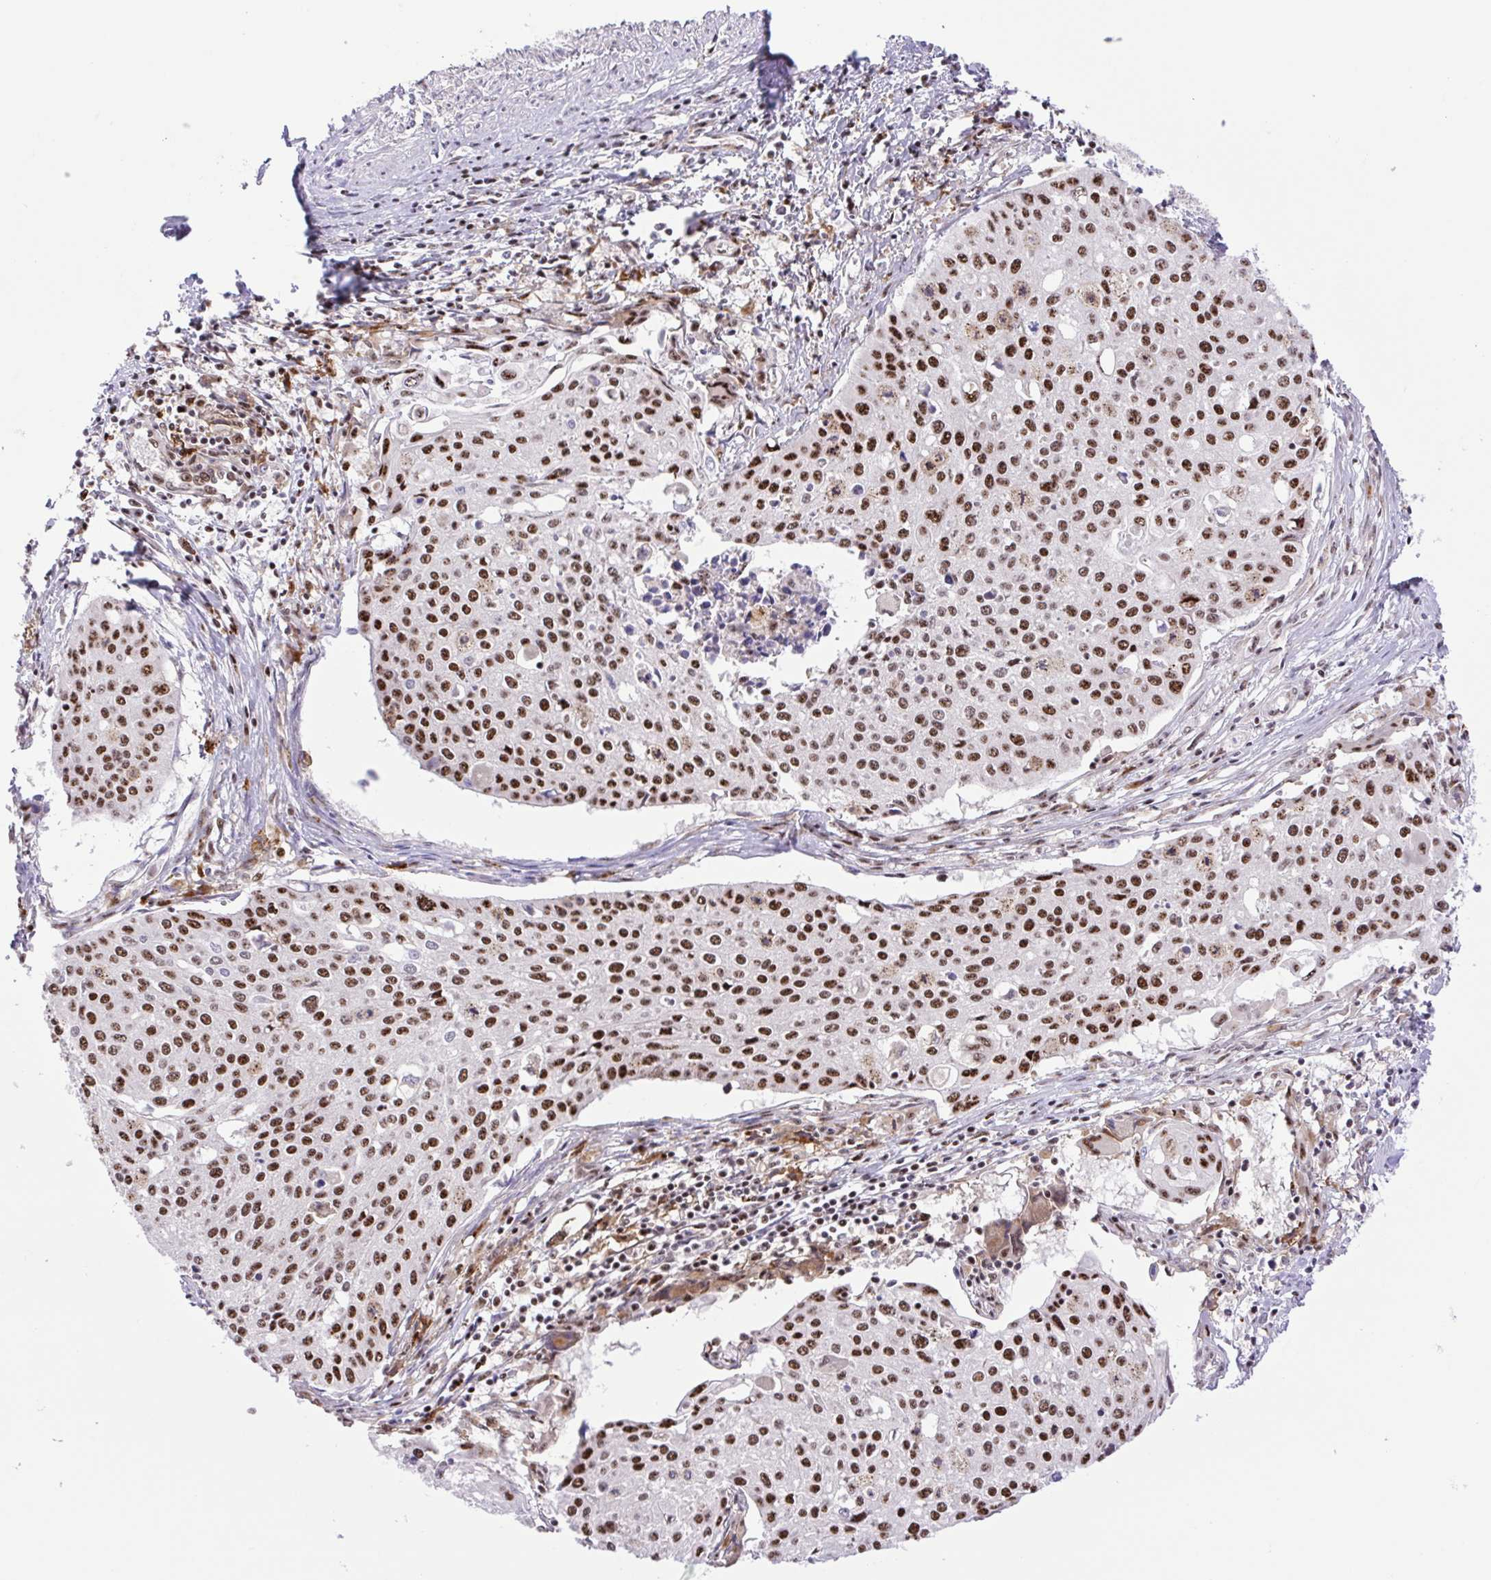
{"staining": {"intensity": "moderate", "quantity": ">75%", "location": "nuclear"}, "tissue": "cervical cancer", "cell_type": "Tumor cells", "image_type": "cancer", "snomed": [{"axis": "morphology", "description": "Squamous cell carcinoma, NOS"}, {"axis": "topography", "description": "Cervix"}], "caption": "About >75% of tumor cells in squamous cell carcinoma (cervical) display moderate nuclear protein positivity as visualized by brown immunohistochemical staining.", "gene": "ERG", "patient": {"sex": "female", "age": 38}}